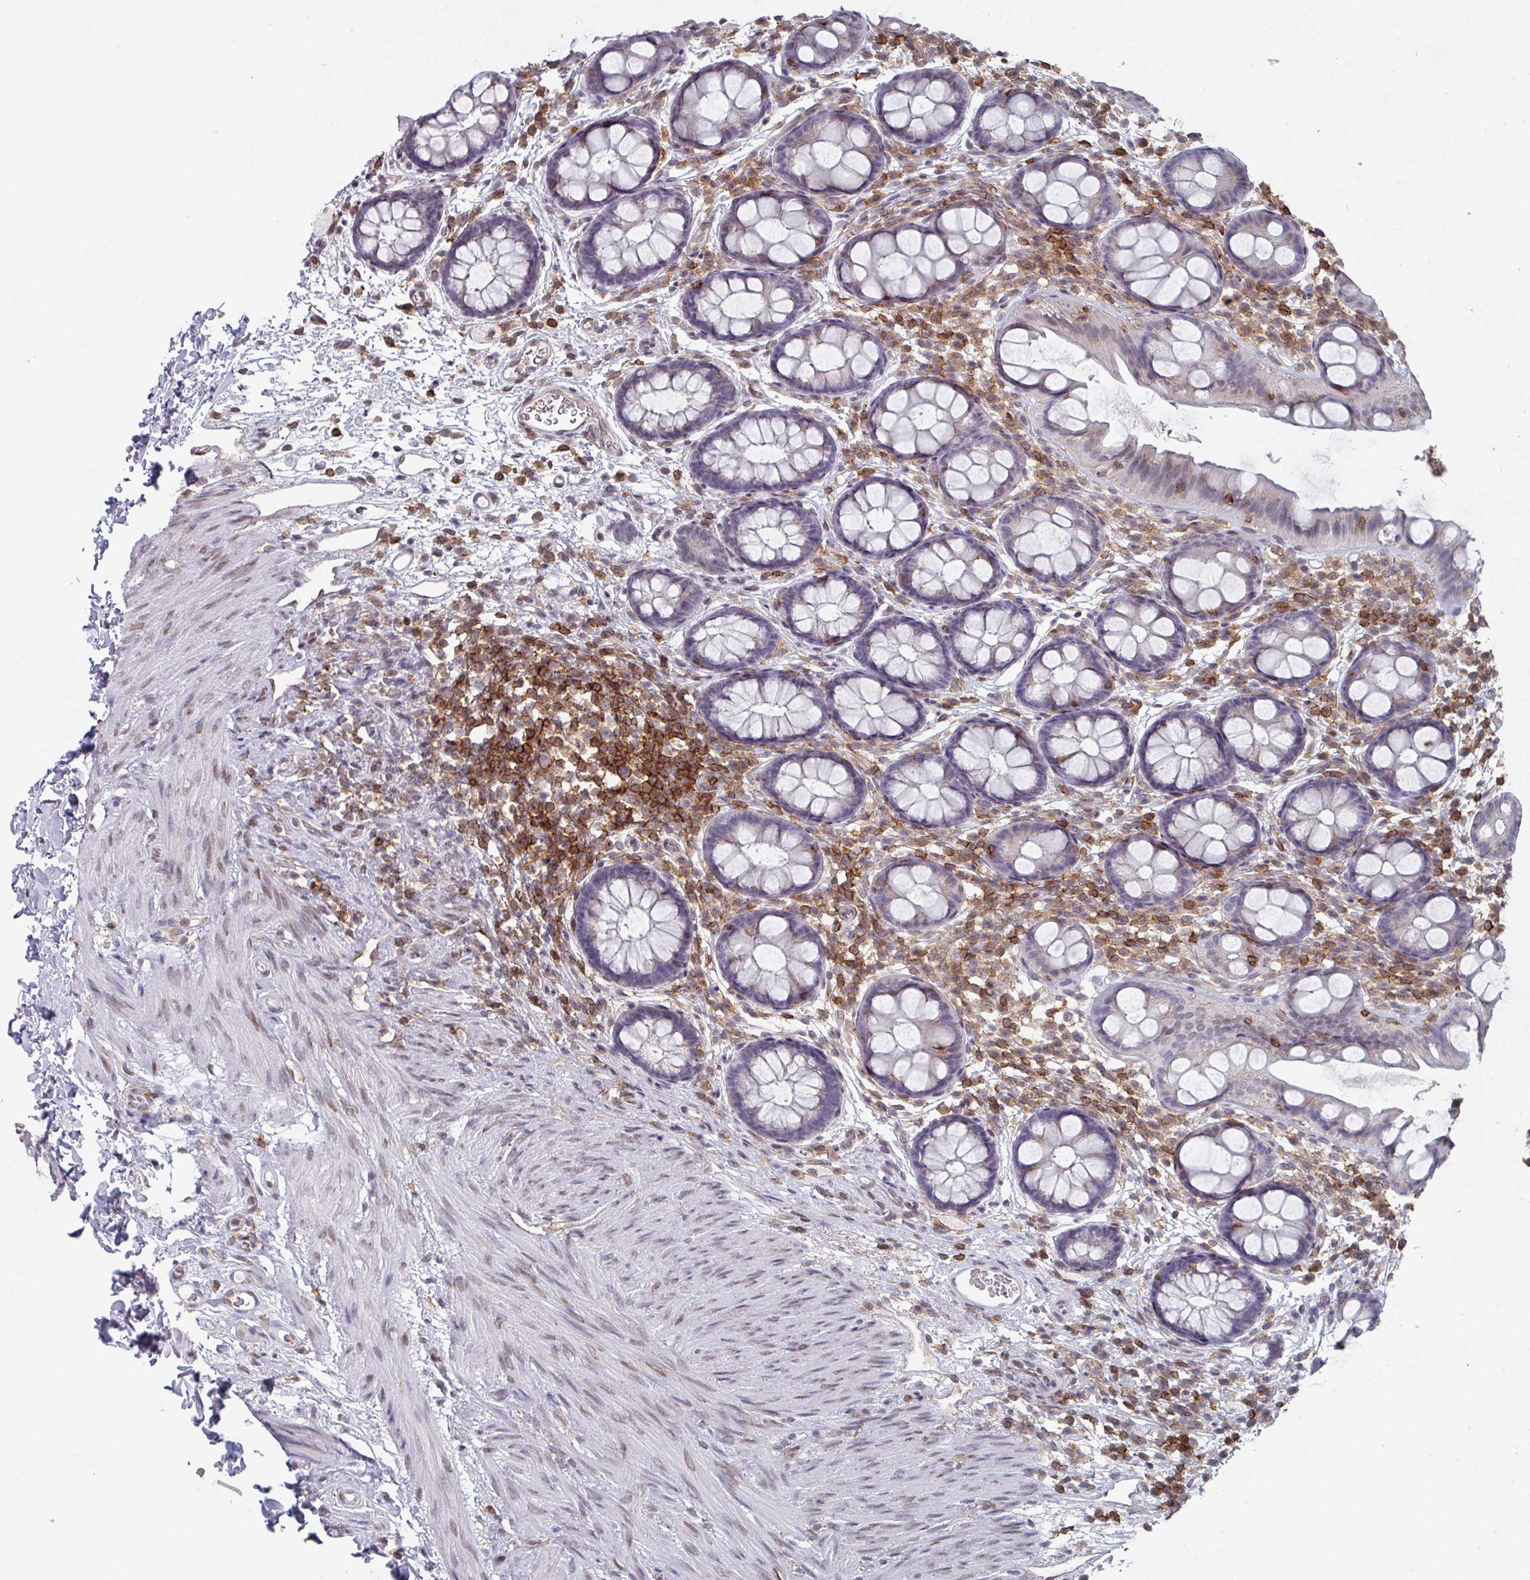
{"staining": {"intensity": "weak", "quantity": "<25%", "location": "nuclear"}, "tissue": "rectum", "cell_type": "Glandular cells", "image_type": "normal", "snomed": [{"axis": "morphology", "description": "Normal tissue, NOS"}, {"axis": "topography", "description": "Rectum"}, {"axis": "topography", "description": "Peripheral nerve tissue"}], "caption": "Image shows no significant protein positivity in glandular cells of benign rectum. The staining is performed using DAB (3,3'-diaminobenzidine) brown chromogen with nuclei counter-stained in using hematoxylin.", "gene": "RASAL3", "patient": {"sex": "female", "age": 69}}